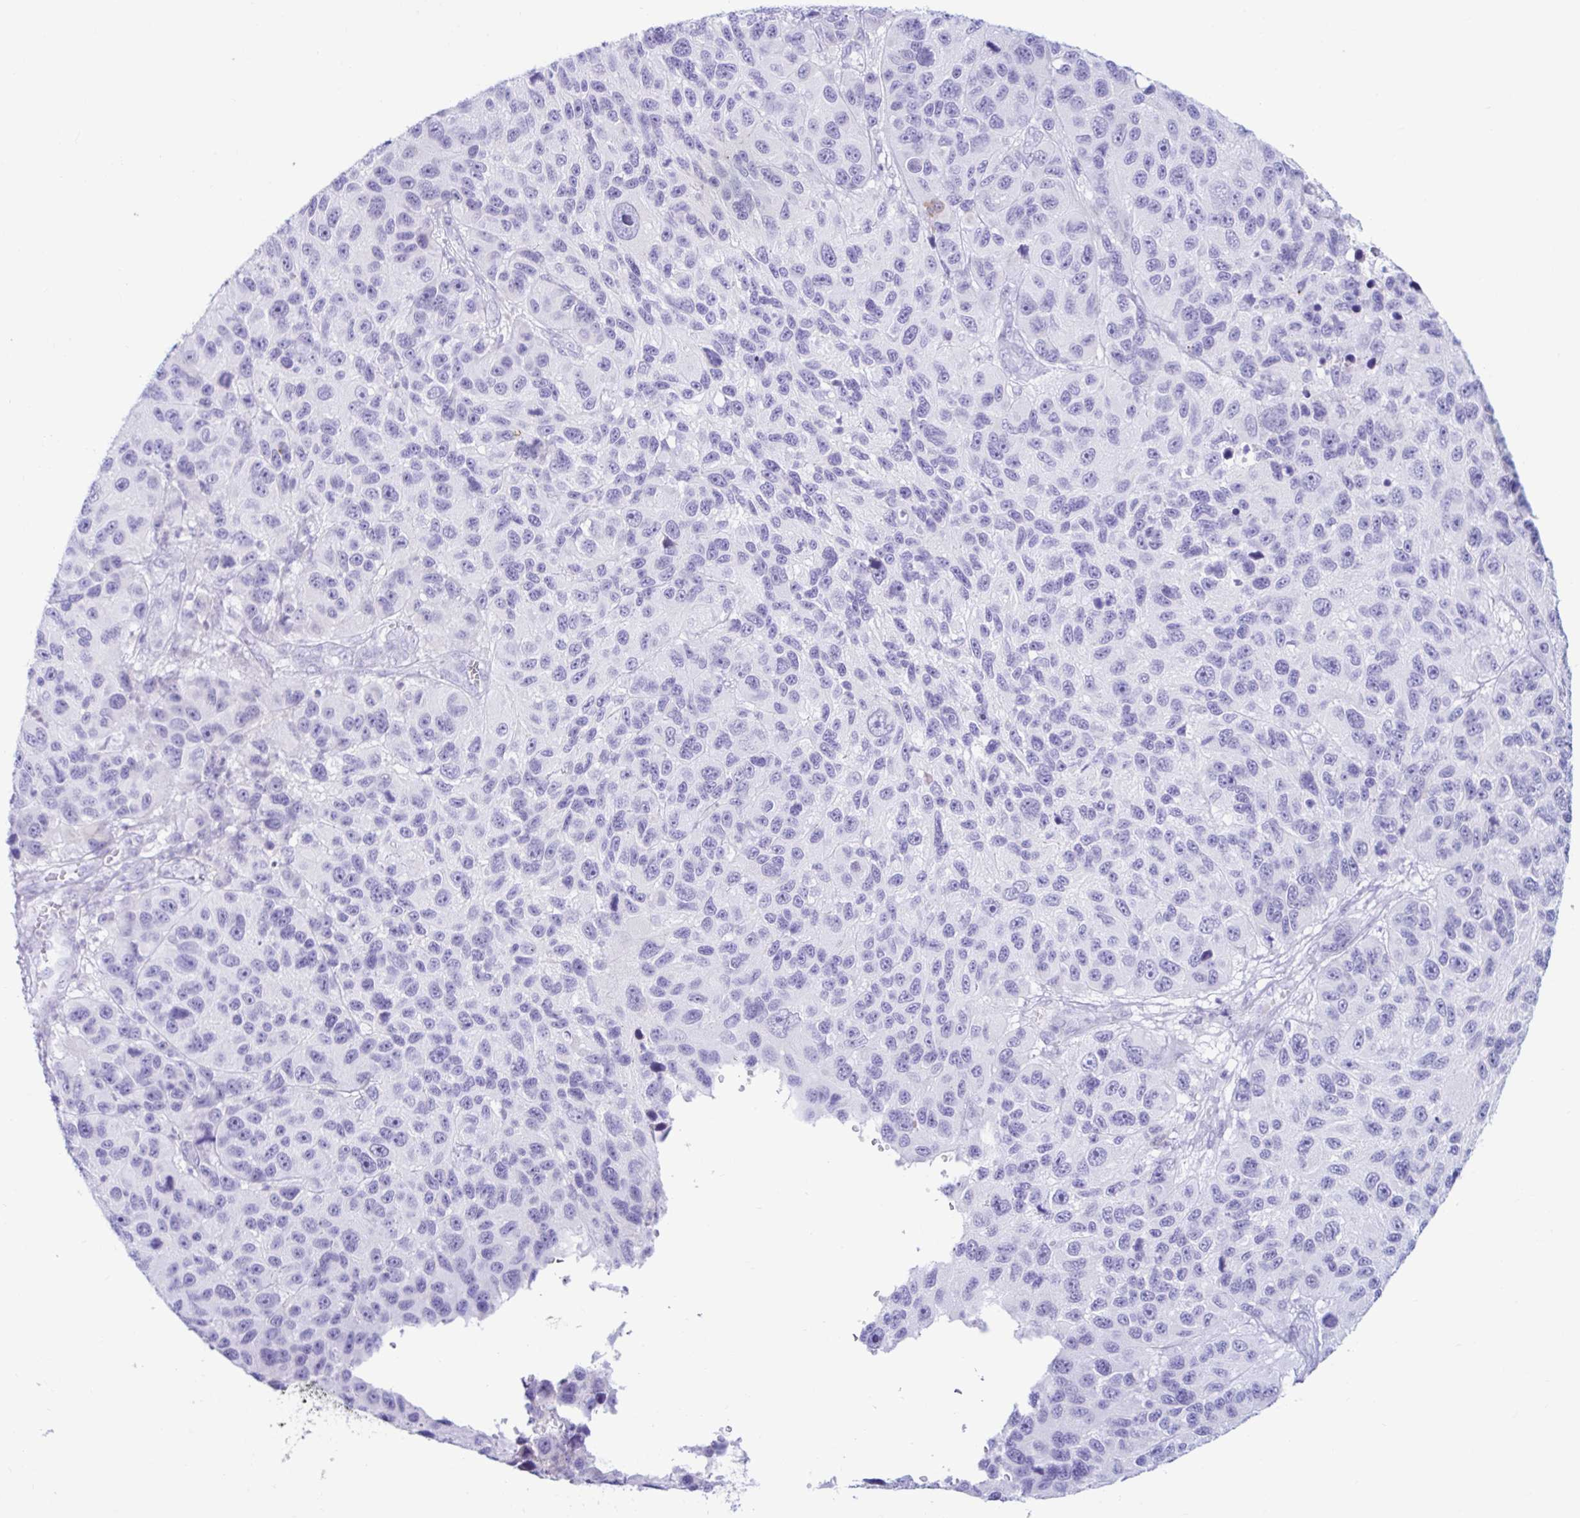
{"staining": {"intensity": "negative", "quantity": "none", "location": "none"}, "tissue": "melanoma", "cell_type": "Tumor cells", "image_type": "cancer", "snomed": [{"axis": "morphology", "description": "Malignant melanoma, NOS"}, {"axis": "topography", "description": "Skin"}], "caption": "This is an immunohistochemistry (IHC) photomicrograph of melanoma. There is no staining in tumor cells.", "gene": "BEST1", "patient": {"sex": "male", "age": 53}}